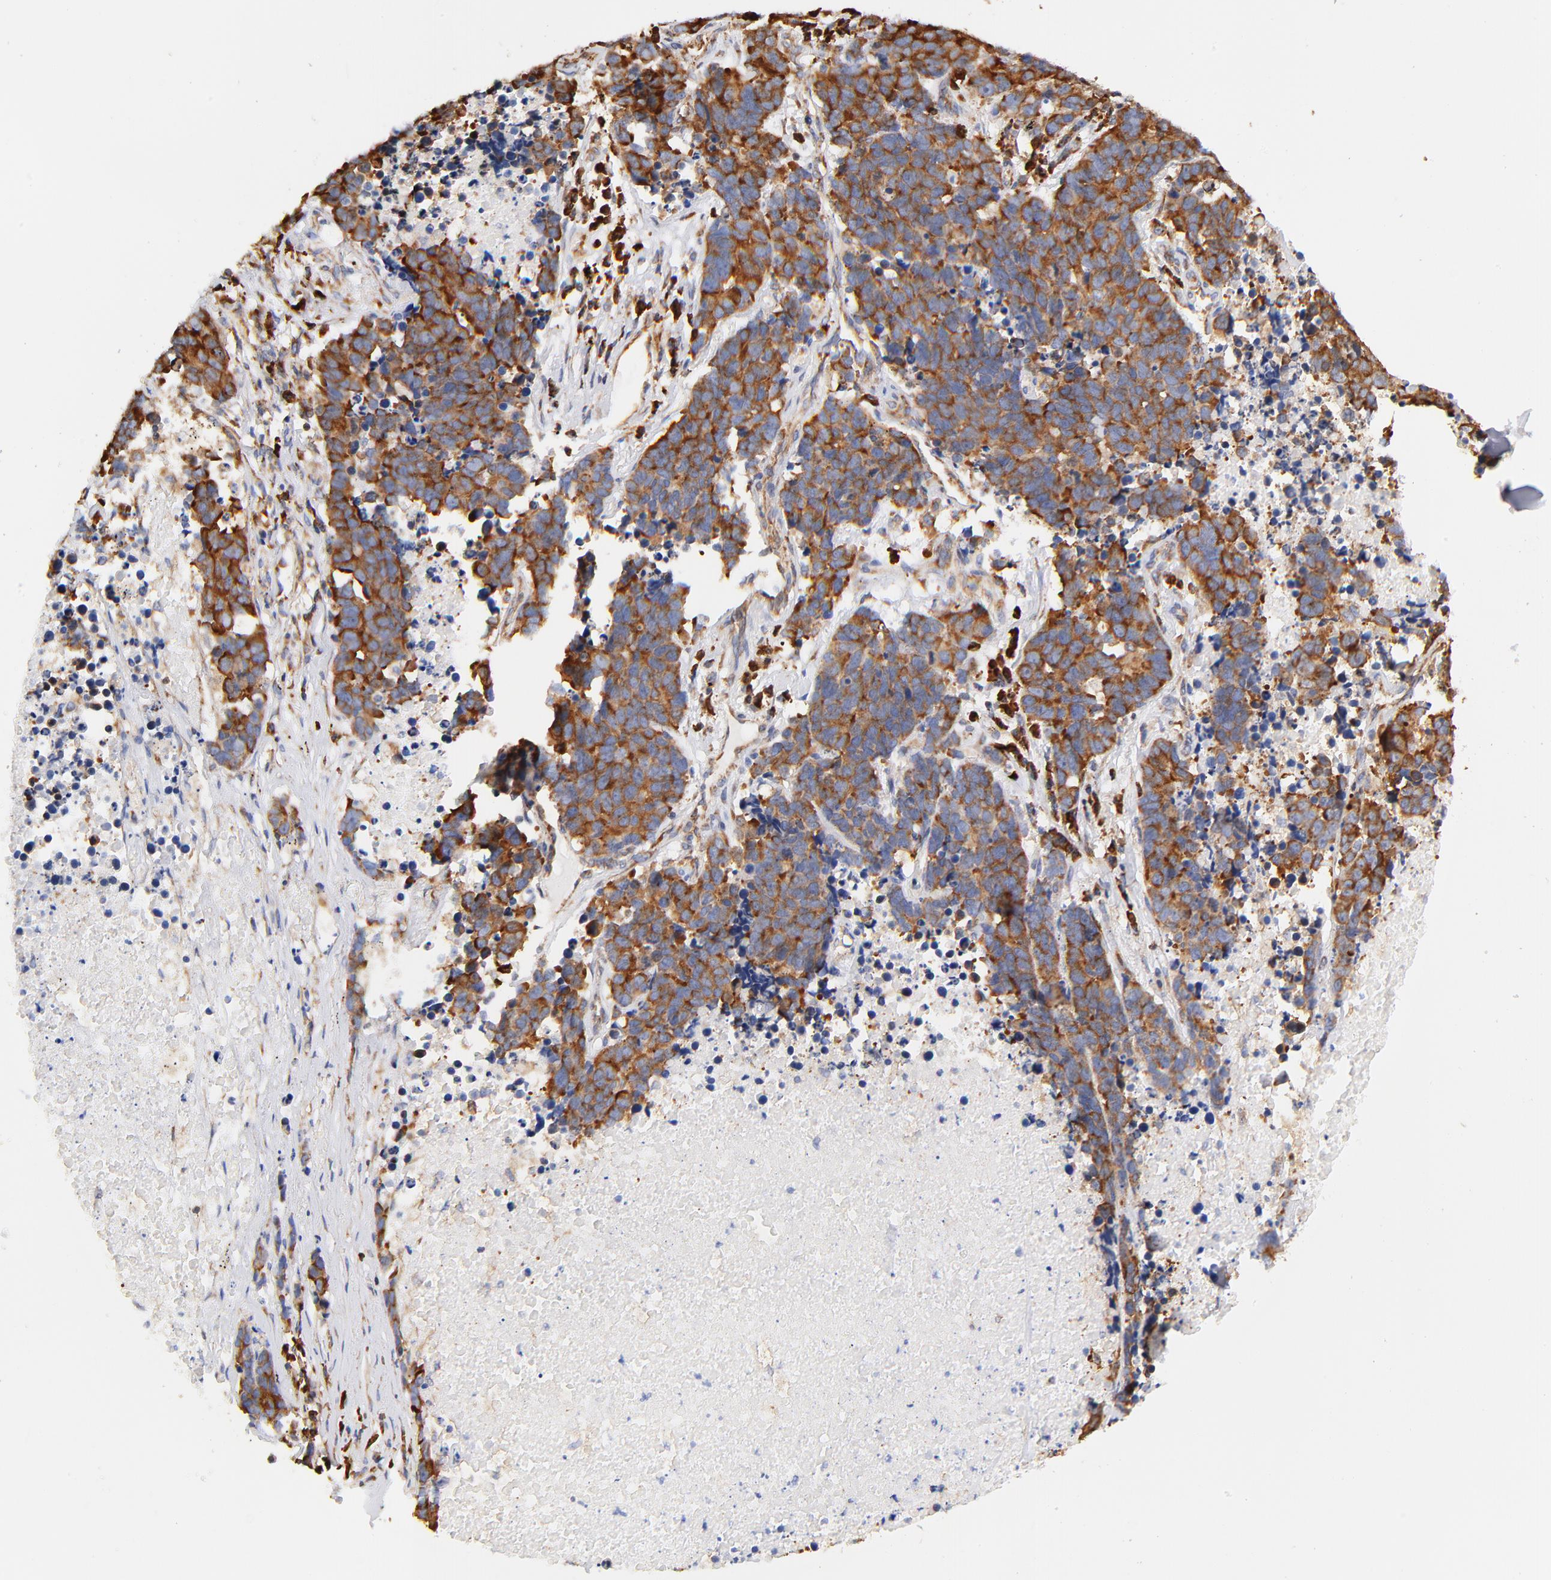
{"staining": {"intensity": "strong", "quantity": ">75%", "location": "cytoplasmic/membranous"}, "tissue": "lung cancer", "cell_type": "Tumor cells", "image_type": "cancer", "snomed": [{"axis": "morphology", "description": "Carcinoid, malignant, NOS"}, {"axis": "topography", "description": "Lung"}], "caption": "A photomicrograph of carcinoid (malignant) (lung) stained for a protein displays strong cytoplasmic/membranous brown staining in tumor cells. The staining is performed using DAB (3,3'-diaminobenzidine) brown chromogen to label protein expression. The nuclei are counter-stained blue using hematoxylin.", "gene": "RPL27", "patient": {"sex": "male", "age": 60}}